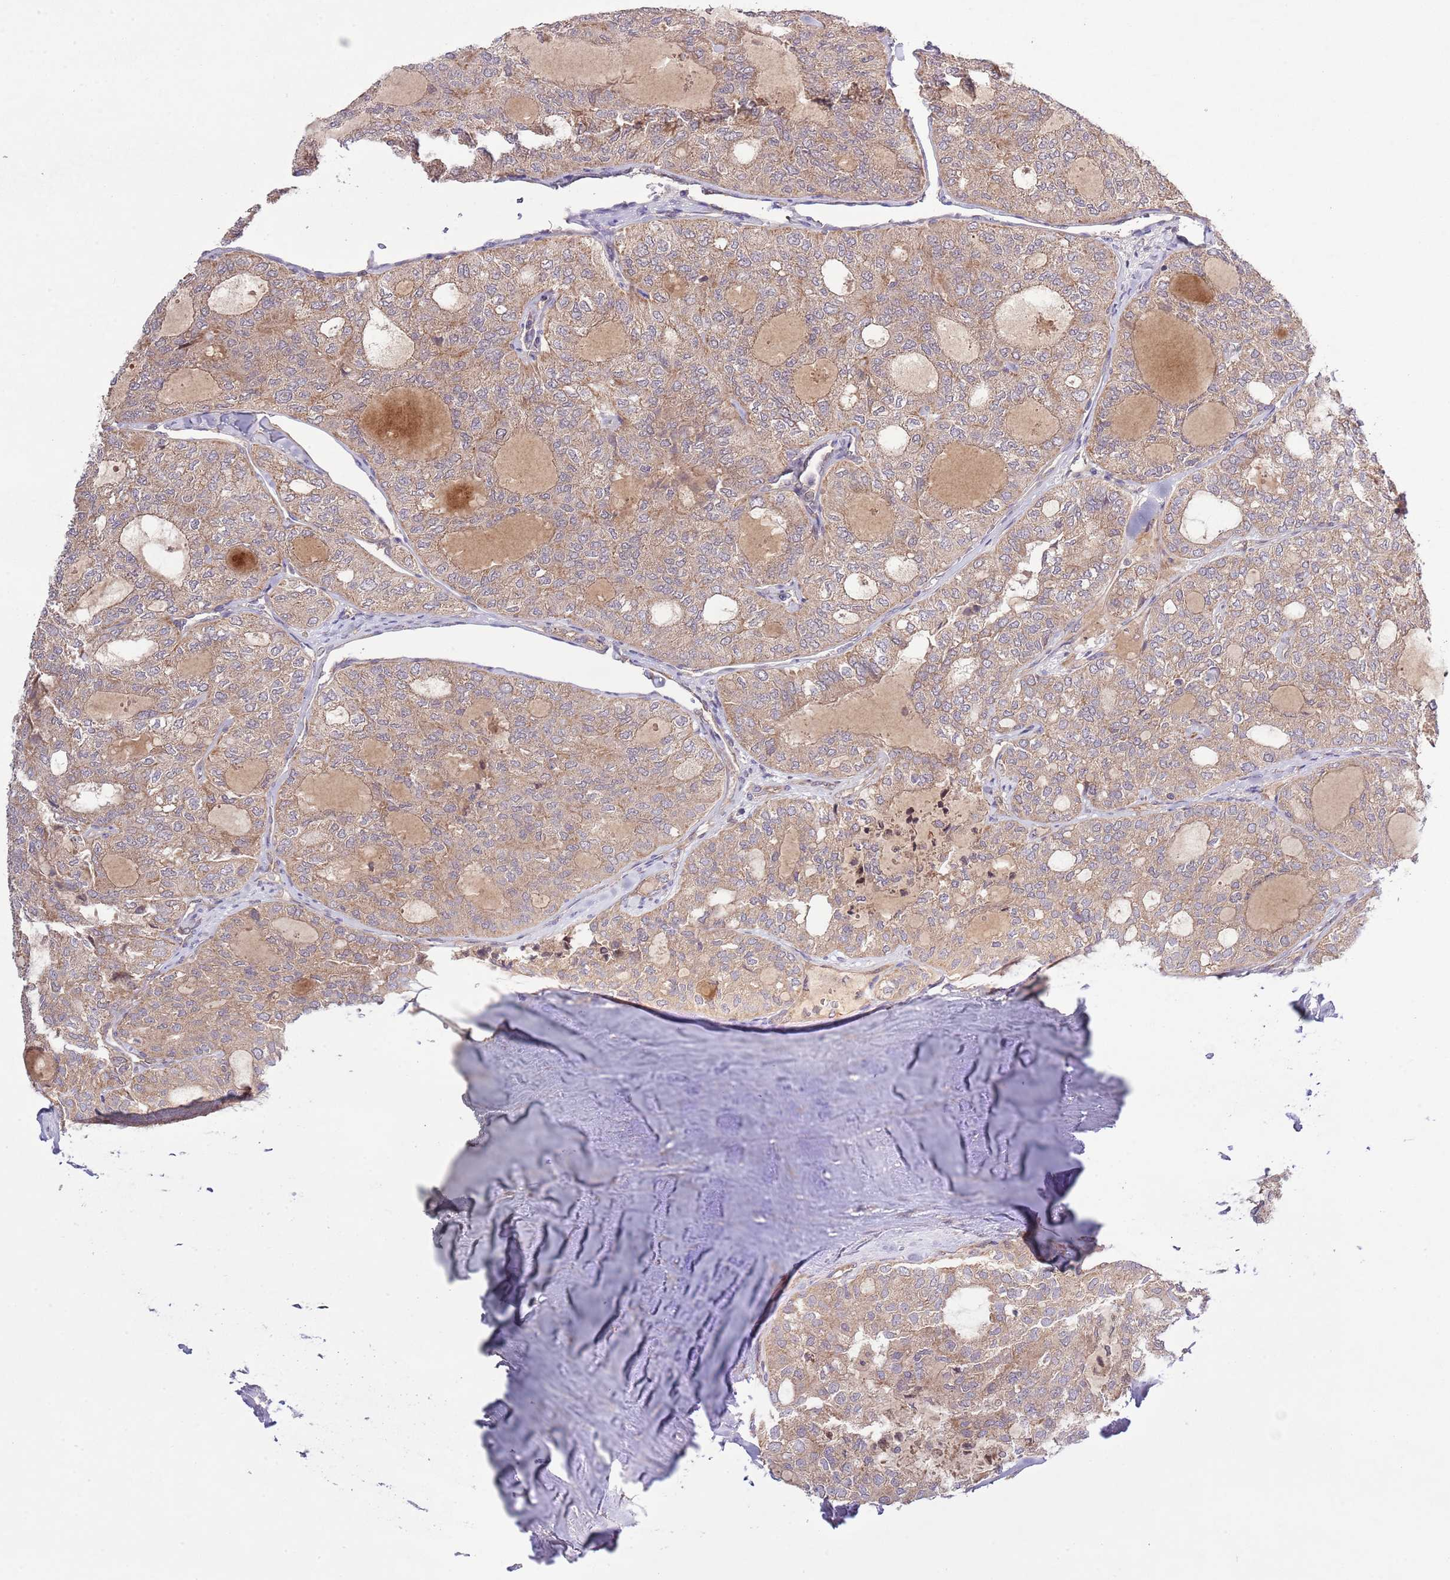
{"staining": {"intensity": "moderate", "quantity": ">75%", "location": "cytoplasmic/membranous"}, "tissue": "thyroid cancer", "cell_type": "Tumor cells", "image_type": "cancer", "snomed": [{"axis": "morphology", "description": "Follicular adenoma carcinoma, NOS"}, {"axis": "topography", "description": "Thyroid gland"}], "caption": "Immunohistochemical staining of human thyroid cancer displays medium levels of moderate cytoplasmic/membranous protein expression in about >75% of tumor cells. Using DAB (brown) and hematoxylin (blue) stains, captured at high magnification using brightfield microscopy.", "gene": "MFNG", "patient": {"sex": "male", "age": 75}}